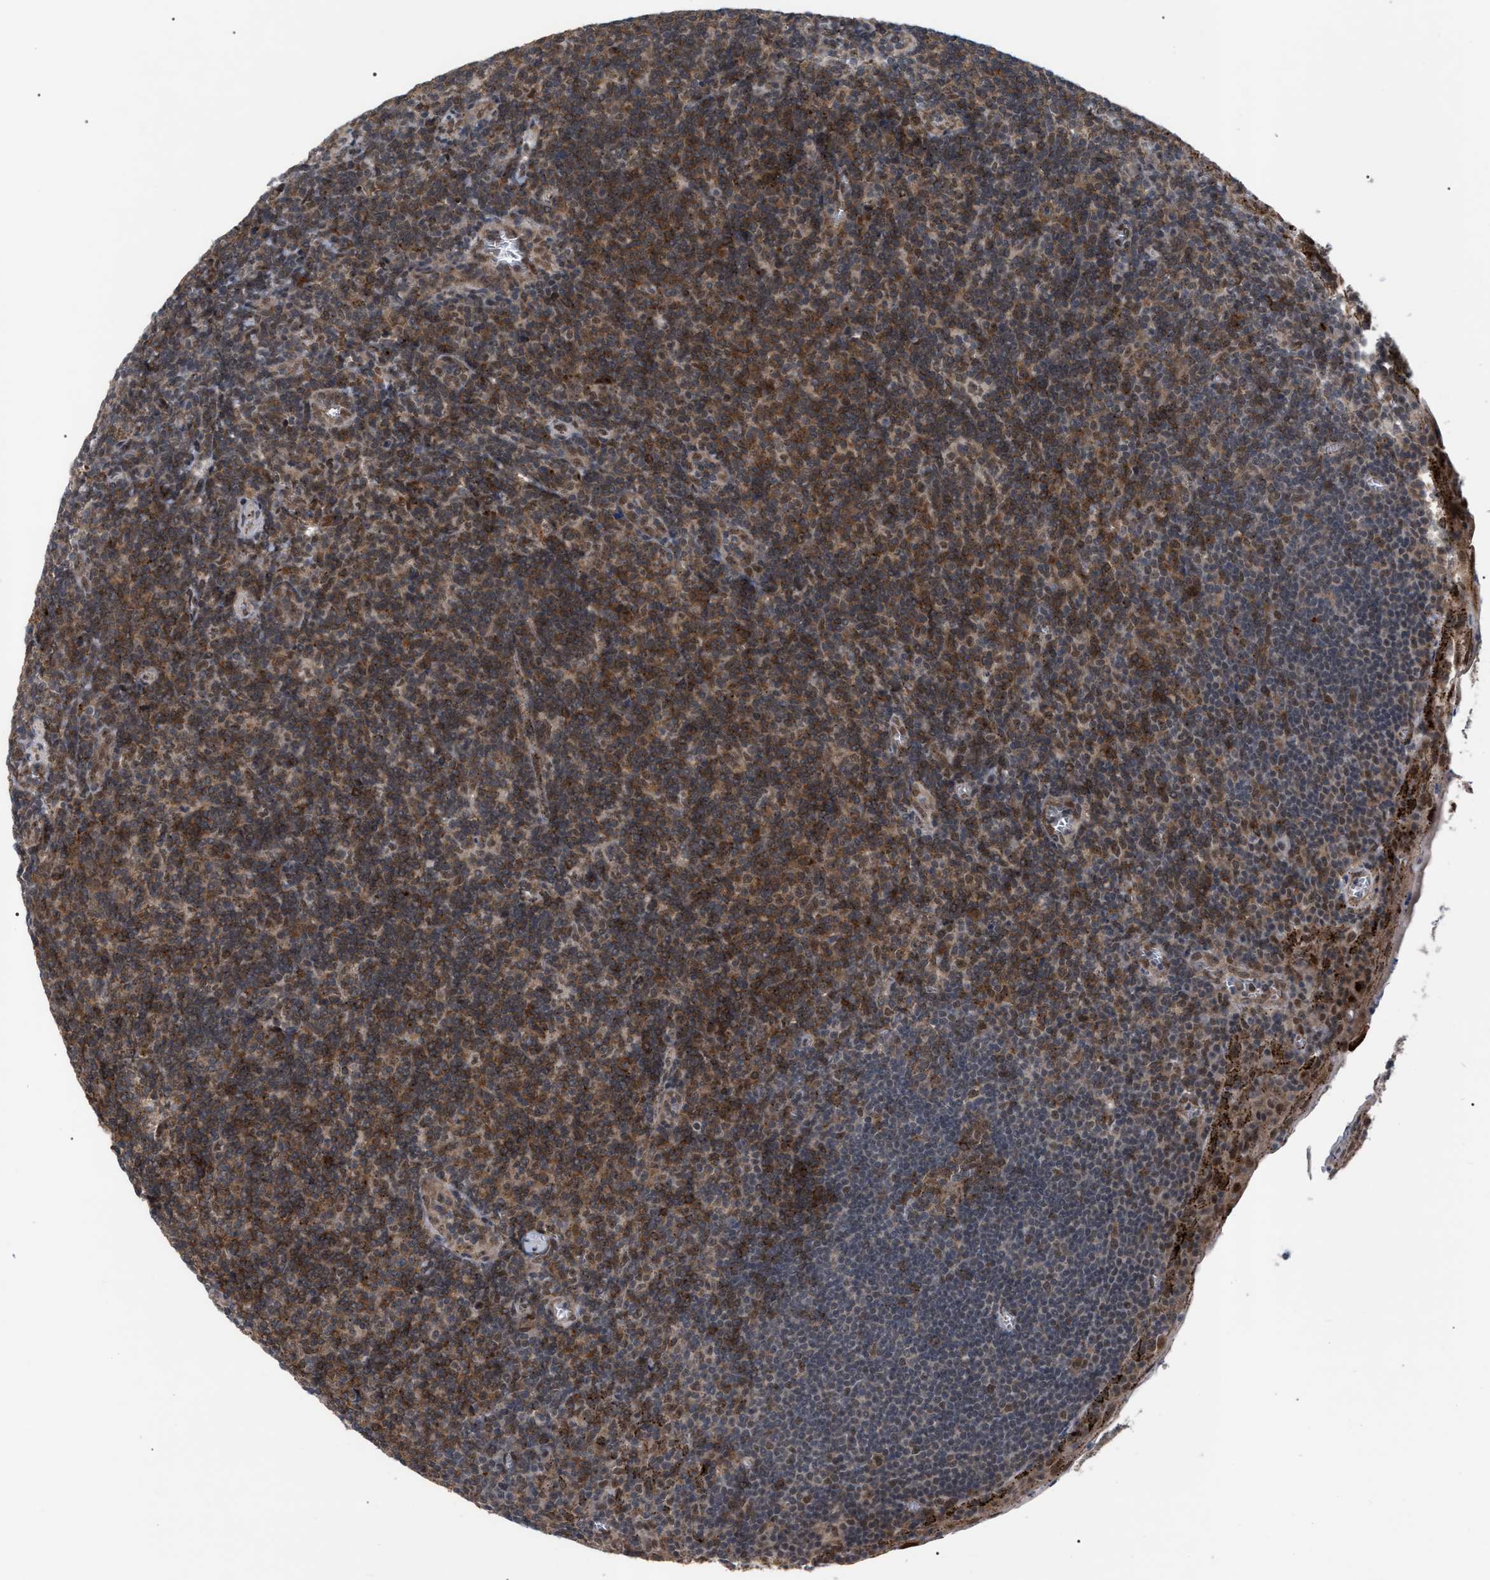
{"staining": {"intensity": "moderate", "quantity": ">75%", "location": "cytoplasmic/membranous"}, "tissue": "tonsil", "cell_type": "Germinal center cells", "image_type": "normal", "snomed": [{"axis": "morphology", "description": "Normal tissue, NOS"}, {"axis": "topography", "description": "Tonsil"}], "caption": "DAB (3,3'-diaminobenzidine) immunohistochemical staining of normal human tonsil exhibits moderate cytoplasmic/membranous protein expression in about >75% of germinal center cells. (brown staining indicates protein expression, while blue staining denotes nuclei).", "gene": "UPF1", "patient": {"sex": "male", "age": 37}}